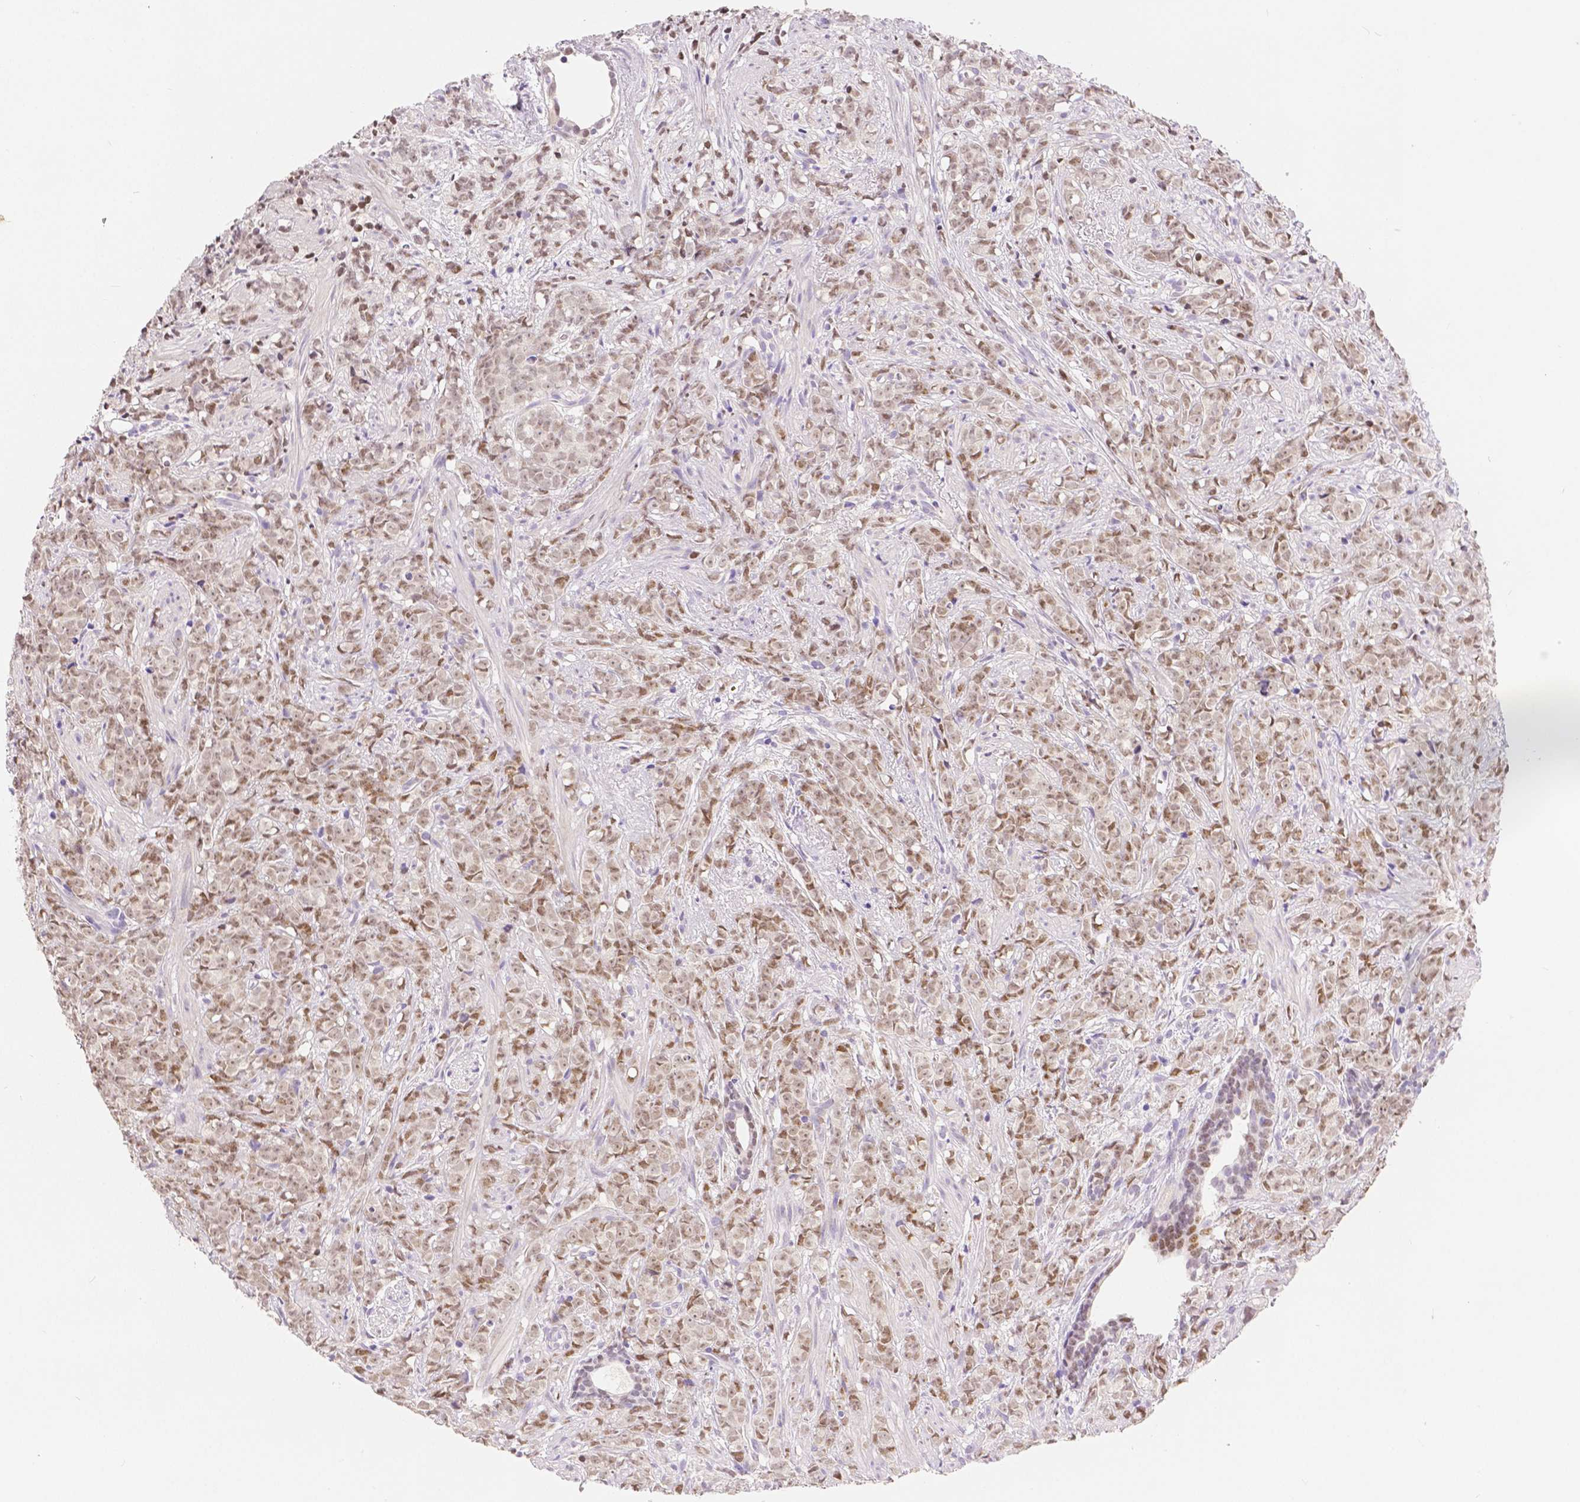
{"staining": {"intensity": "moderate", "quantity": ">75%", "location": "nuclear"}, "tissue": "prostate cancer", "cell_type": "Tumor cells", "image_type": "cancer", "snomed": [{"axis": "morphology", "description": "Adenocarcinoma, High grade"}, {"axis": "topography", "description": "Prostate"}], "caption": "Tumor cells demonstrate medium levels of moderate nuclear positivity in approximately >75% of cells in prostate cancer. (IHC, brightfield microscopy, high magnification).", "gene": "HNF1B", "patient": {"sex": "male", "age": 81}}